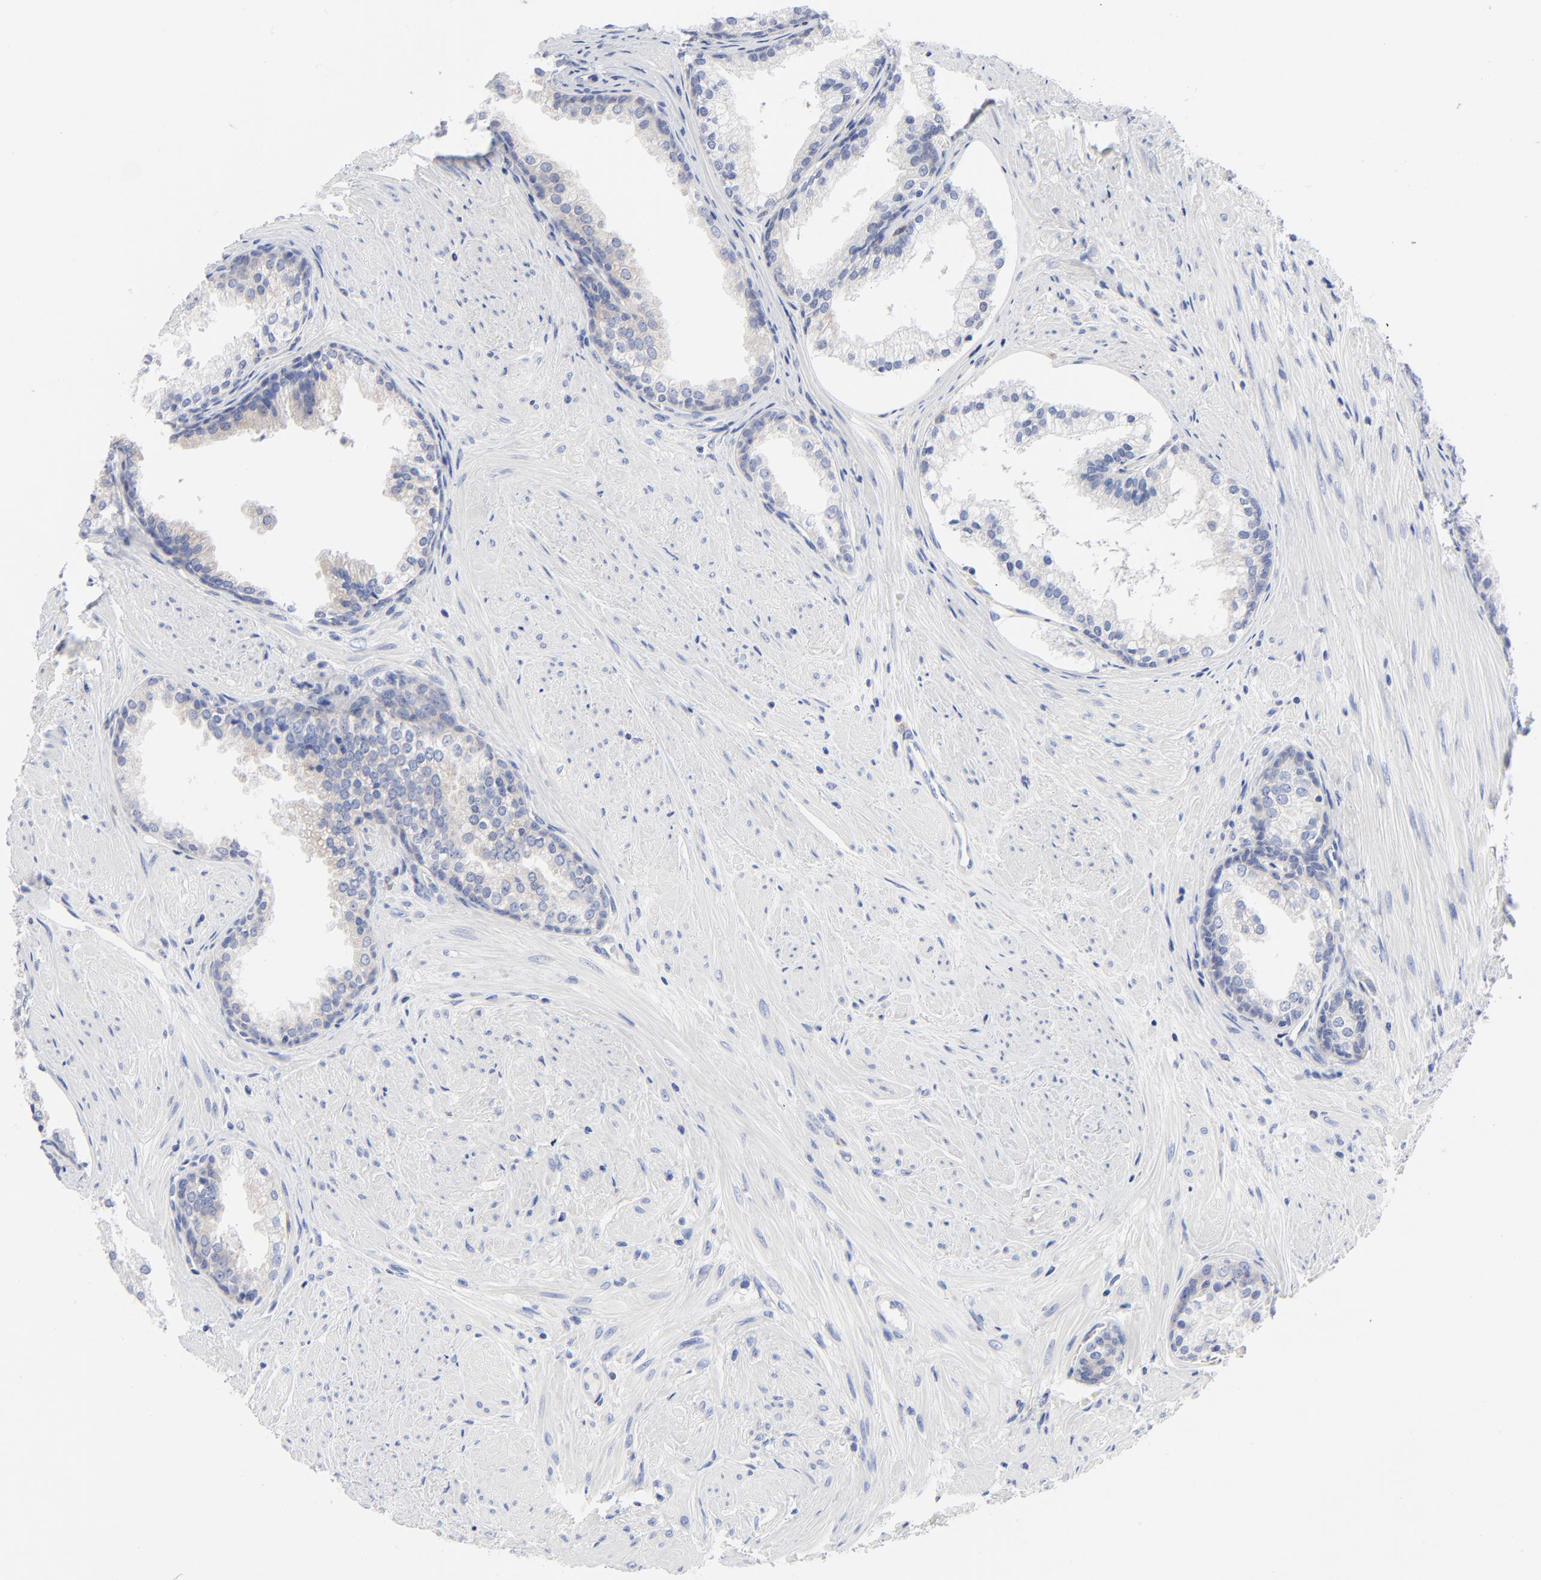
{"staining": {"intensity": "negative", "quantity": "none", "location": "none"}, "tissue": "prostate cancer", "cell_type": "Tumor cells", "image_type": "cancer", "snomed": [{"axis": "morphology", "description": "Adenocarcinoma, Medium grade"}, {"axis": "topography", "description": "Prostate"}], "caption": "Prostate cancer (adenocarcinoma (medium-grade)) was stained to show a protein in brown. There is no significant positivity in tumor cells. (Stains: DAB (3,3'-diaminobenzidine) immunohistochemistry (IHC) with hematoxylin counter stain, Microscopy: brightfield microscopy at high magnification).", "gene": "STAT2", "patient": {"sex": "male", "age": 70}}